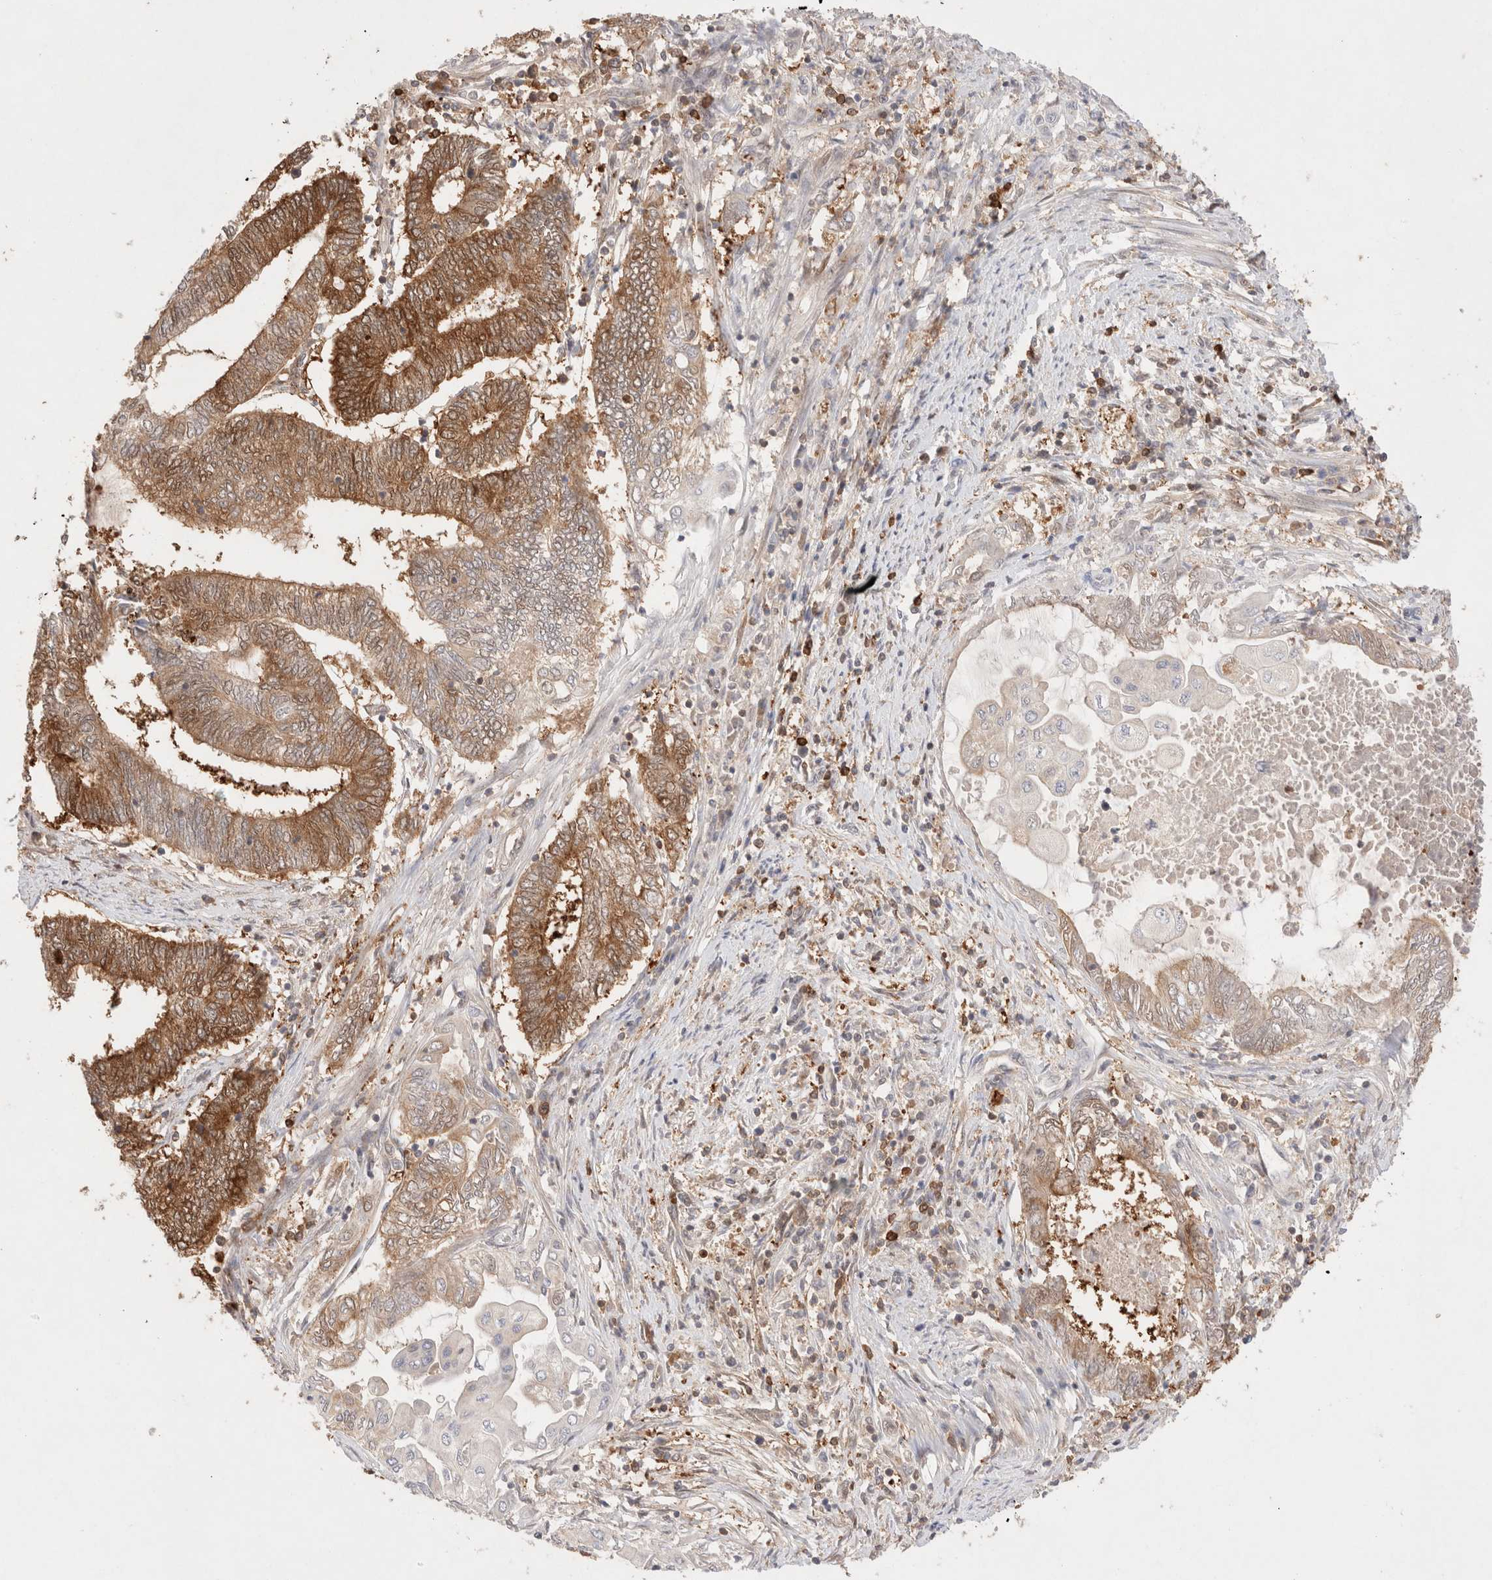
{"staining": {"intensity": "moderate", "quantity": ">75%", "location": "cytoplasmic/membranous"}, "tissue": "endometrial cancer", "cell_type": "Tumor cells", "image_type": "cancer", "snomed": [{"axis": "morphology", "description": "Adenocarcinoma, NOS"}, {"axis": "topography", "description": "Uterus"}, {"axis": "topography", "description": "Endometrium"}], "caption": "Immunohistochemistry (IHC) image of human endometrial cancer stained for a protein (brown), which demonstrates medium levels of moderate cytoplasmic/membranous positivity in approximately >75% of tumor cells.", "gene": "STARD10", "patient": {"sex": "female", "age": 70}}